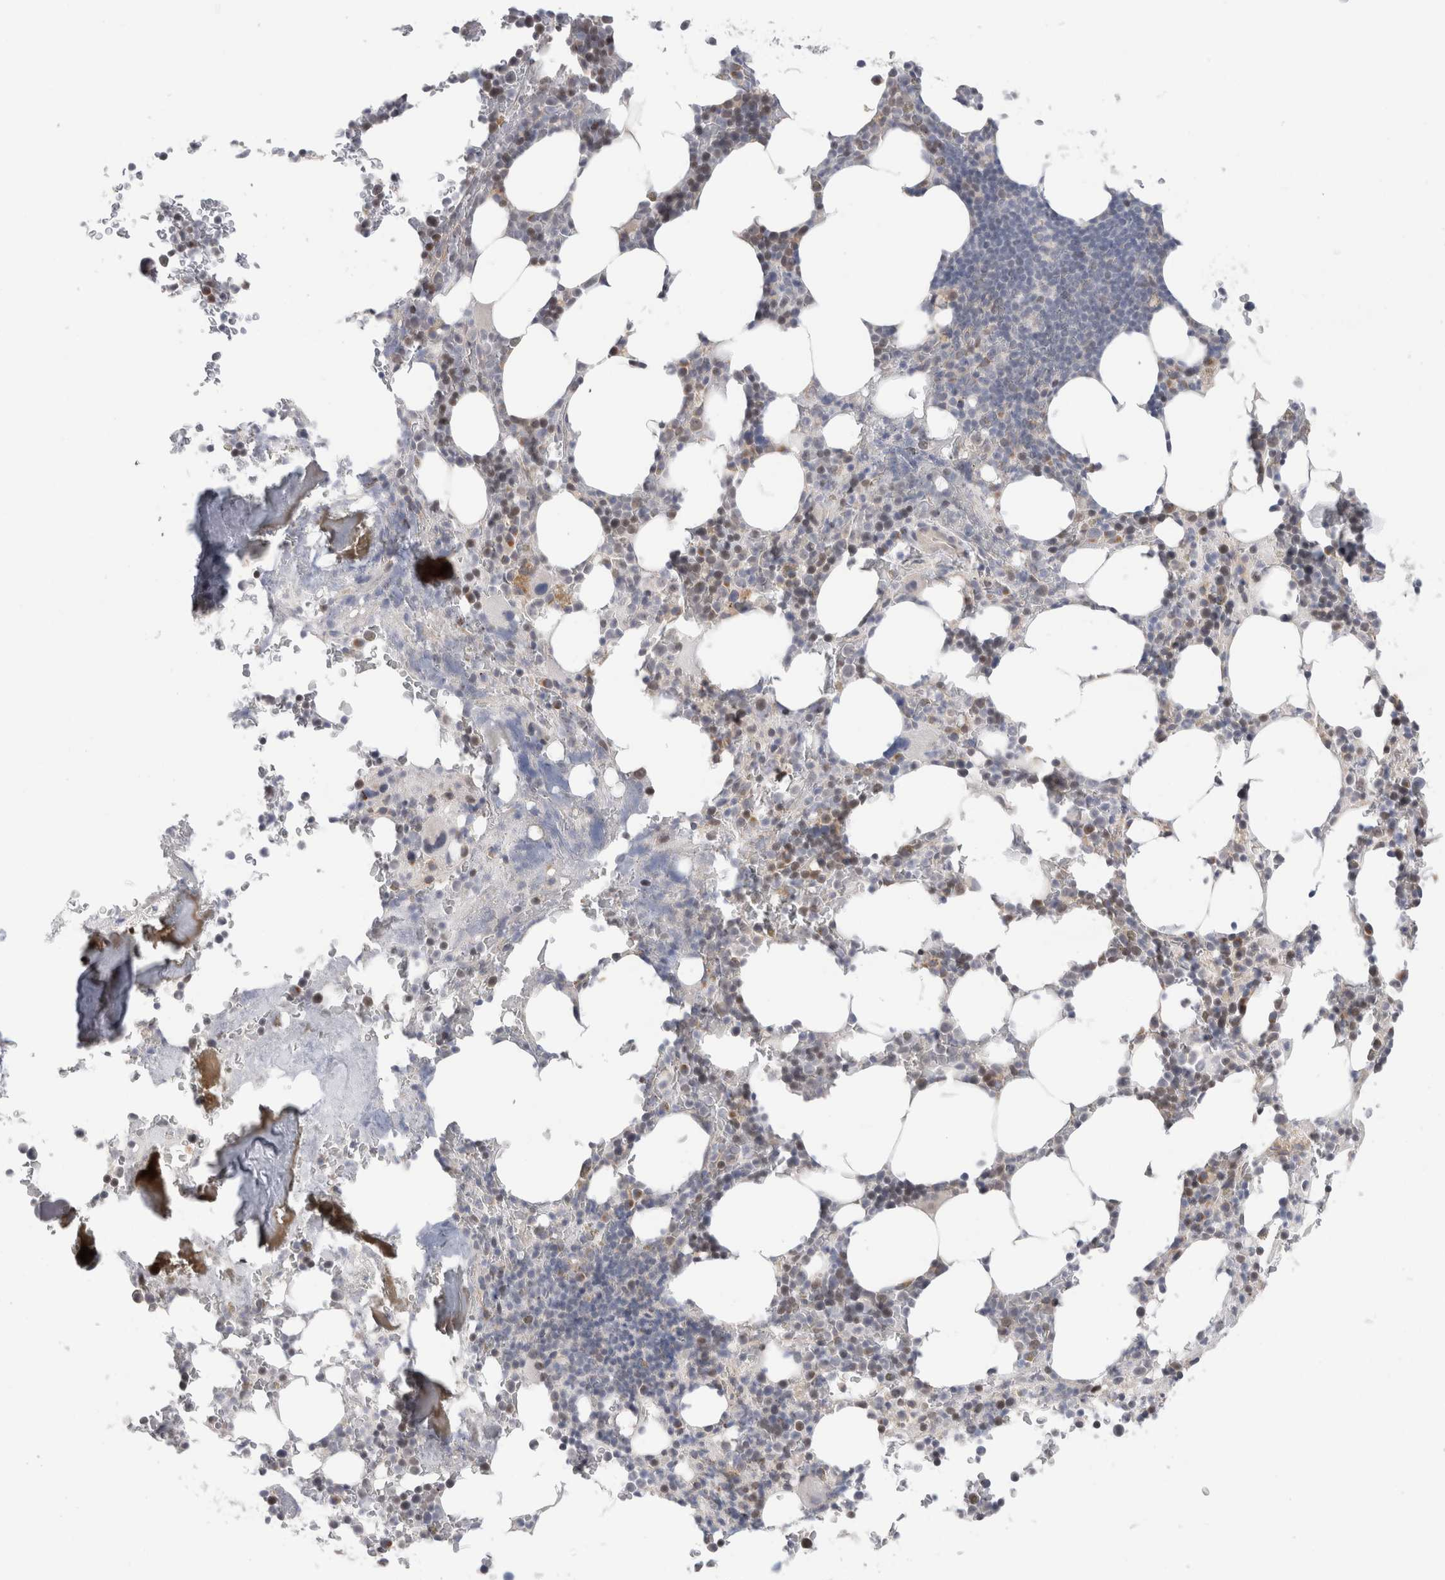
{"staining": {"intensity": "moderate", "quantity": "<25%", "location": "cytoplasmic/membranous,nuclear"}, "tissue": "bone marrow", "cell_type": "Hematopoietic cells", "image_type": "normal", "snomed": [{"axis": "morphology", "description": "Normal tissue, NOS"}, {"axis": "topography", "description": "Bone marrow"}], "caption": "The immunohistochemical stain highlights moderate cytoplasmic/membranous,nuclear staining in hematopoietic cells of unremarkable bone marrow.", "gene": "SYTL5", "patient": {"sex": "male", "age": 58}}